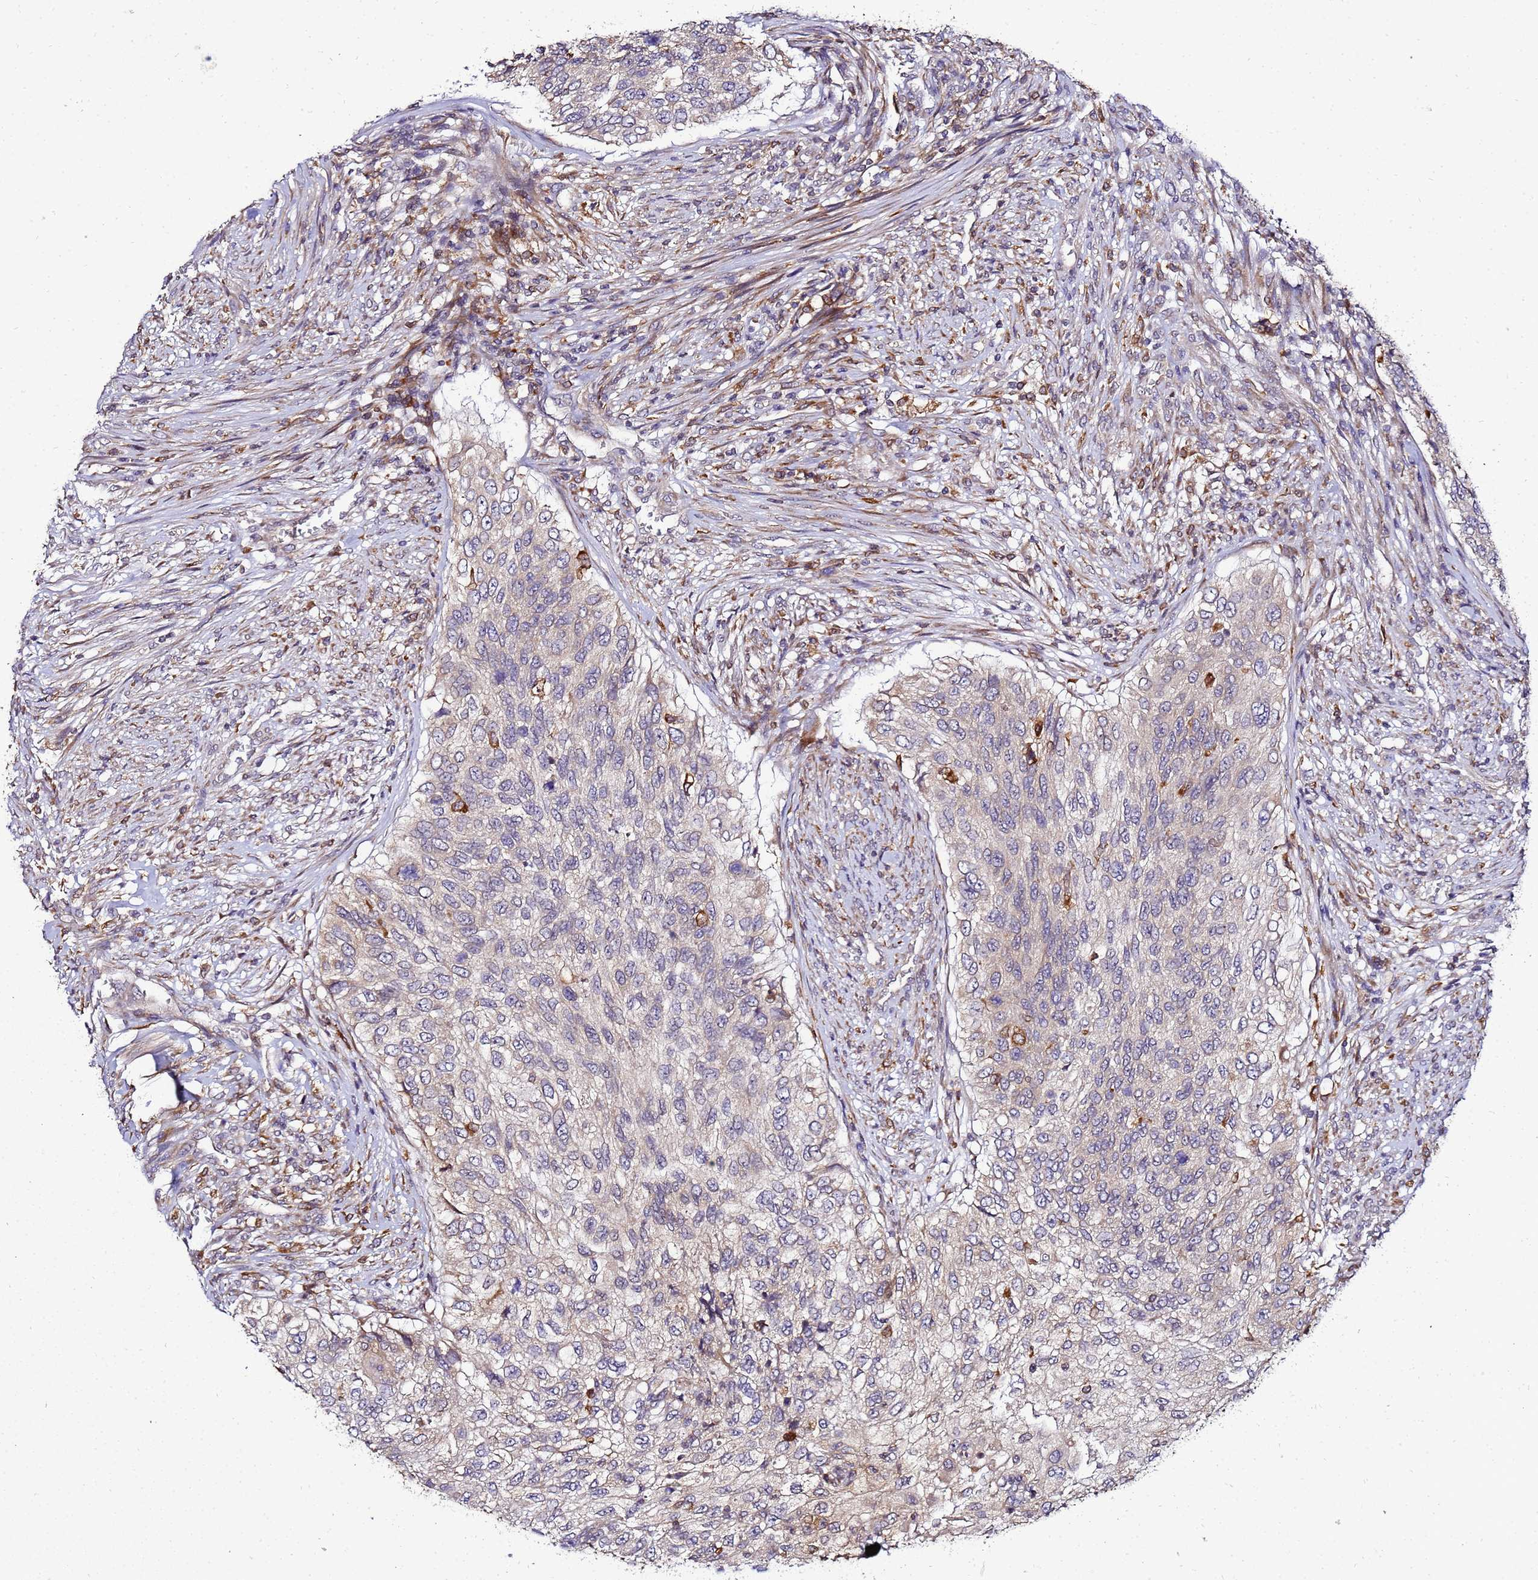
{"staining": {"intensity": "weak", "quantity": "25%-75%", "location": "cytoplasmic/membranous"}, "tissue": "urothelial cancer", "cell_type": "Tumor cells", "image_type": "cancer", "snomed": [{"axis": "morphology", "description": "Urothelial carcinoma, High grade"}, {"axis": "topography", "description": "Urinary bladder"}], "caption": "High-power microscopy captured an immunohistochemistry micrograph of high-grade urothelial carcinoma, revealing weak cytoplasmic/membranous positivity in about 25%-75% of tumor cells. Using DAB (brown) and hematoxylin (blue) stains, captured at high magnification using brightfield microscopy.", "gene": "ADPGK", "patient": {"sex": "female", "age": 60}}